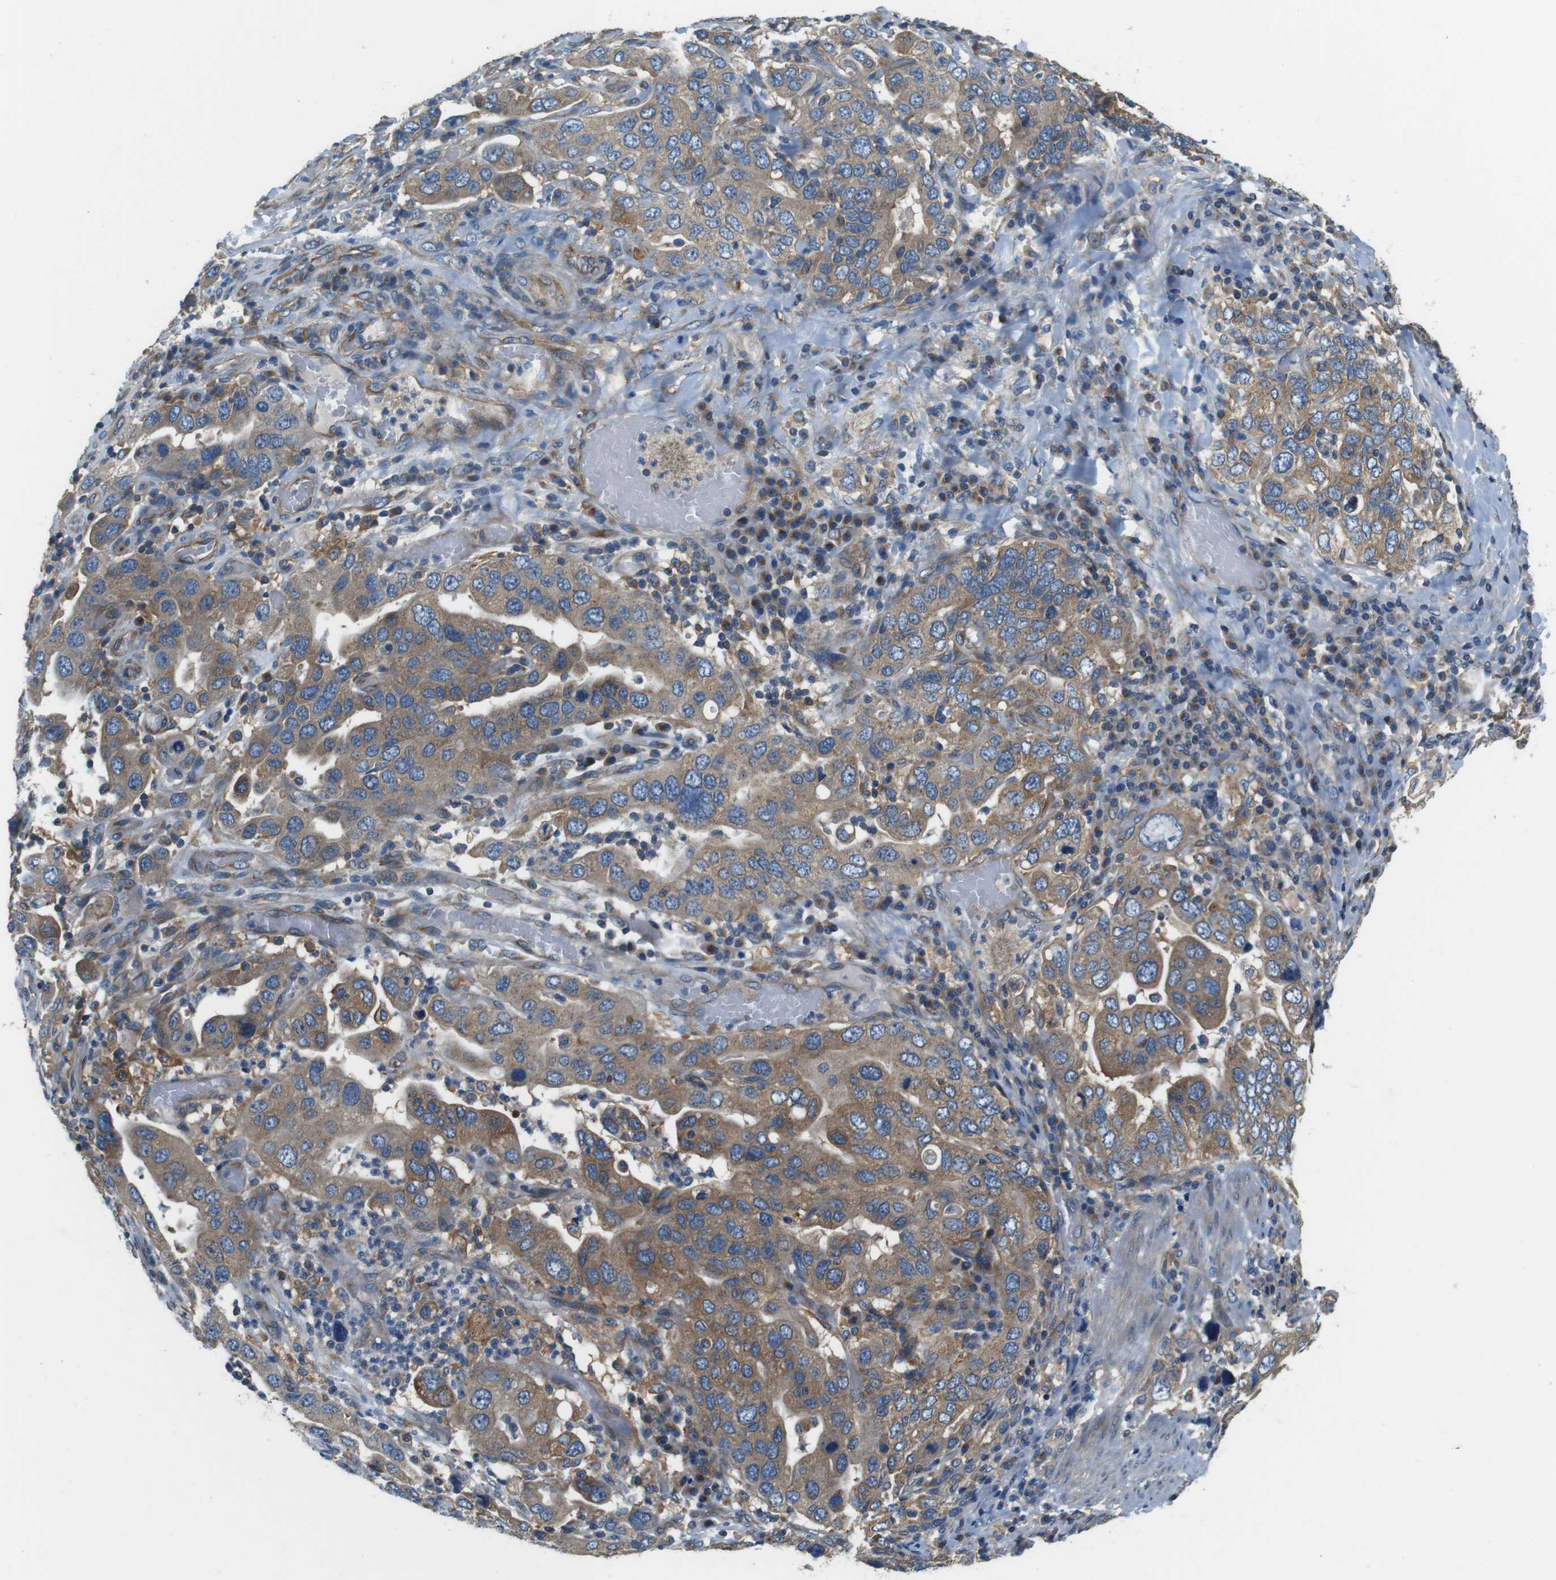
{"staining": {"intensity": "moderate", "quantity": ">75%", "location": "cytoplasmic/membranous"}, "tissue": "stomach cancer", "cell_type": "Tumor cells", "image_type": "cancer", "snomed": [{"axis": "morphology", "description": "Adenocarcinoma, NOS"}, {"axis": "topography", "description": "Stomach, upper"}], "caption": "Tumor cells show moderate cytoplasmic/membranous expression in approximately >75% of cells in adenocarcinoma (stomach). The staining was performed using DAB (3,3'-diaminobenzidine) to visualize the protein expression in brown, while the nuclei were stained in blue with hematoxylin (Magnification: 20x).", "gene": "DENND4C", "patient": {"sex": "male", "age": 62}}